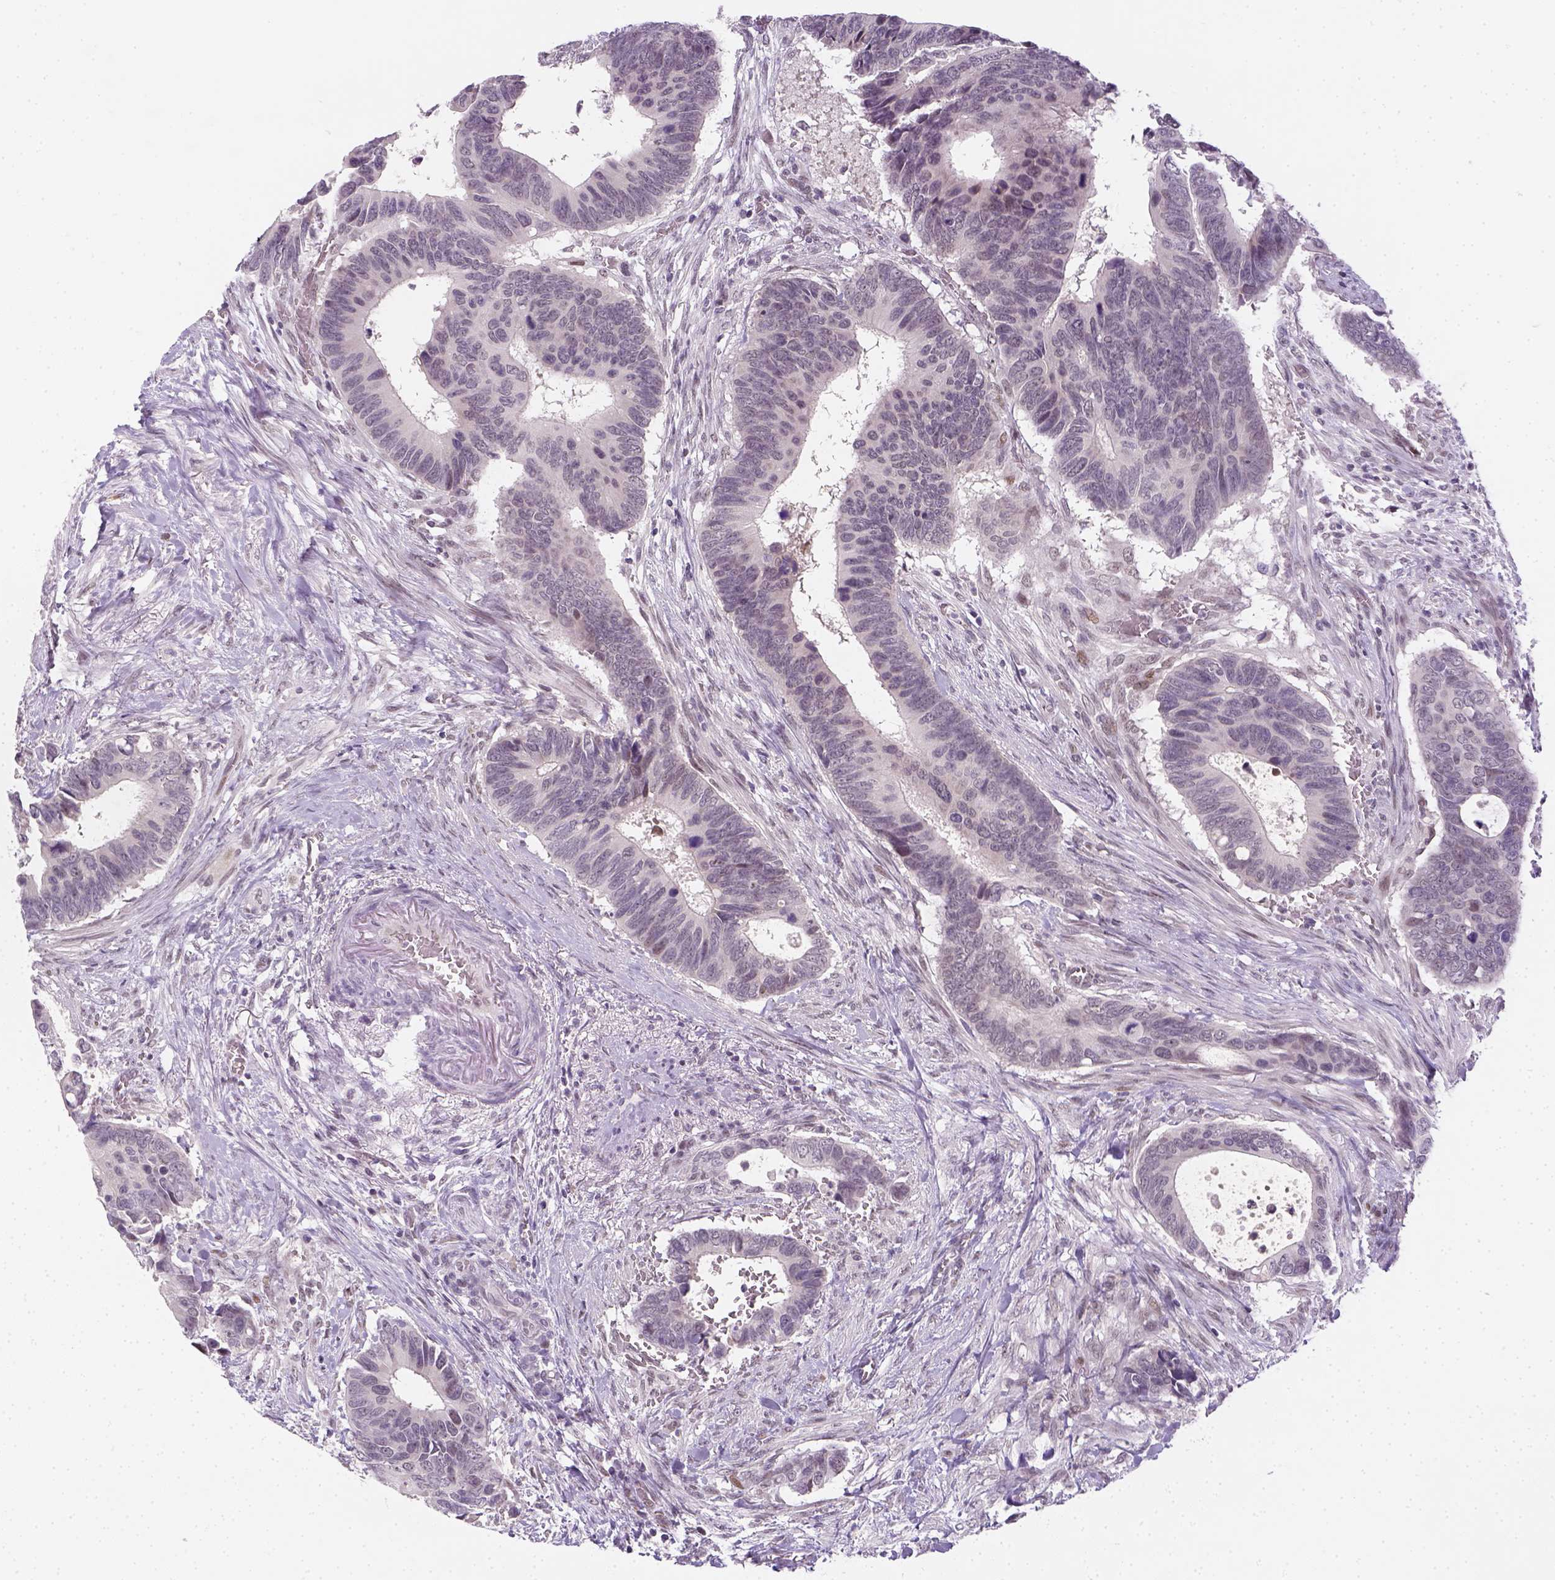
{"staining": {"intensity": "negative", "quantity": "none", "location": "none"}, "tissue": "colorectal cancer", "cell_type": "Tumor cells", "image_type": "cancer", "snomed": [{"axis": "morphology", "description": "Adenocarcinoma, NOS"}, {"axis": "topography", "description": "Colon"}], "caption": "The image demonstrates no staining of tumor cells in colorectal adenocarcinoma.", "gene": "MAGEB3", "patient": {"sex": "male", "age": 49}}